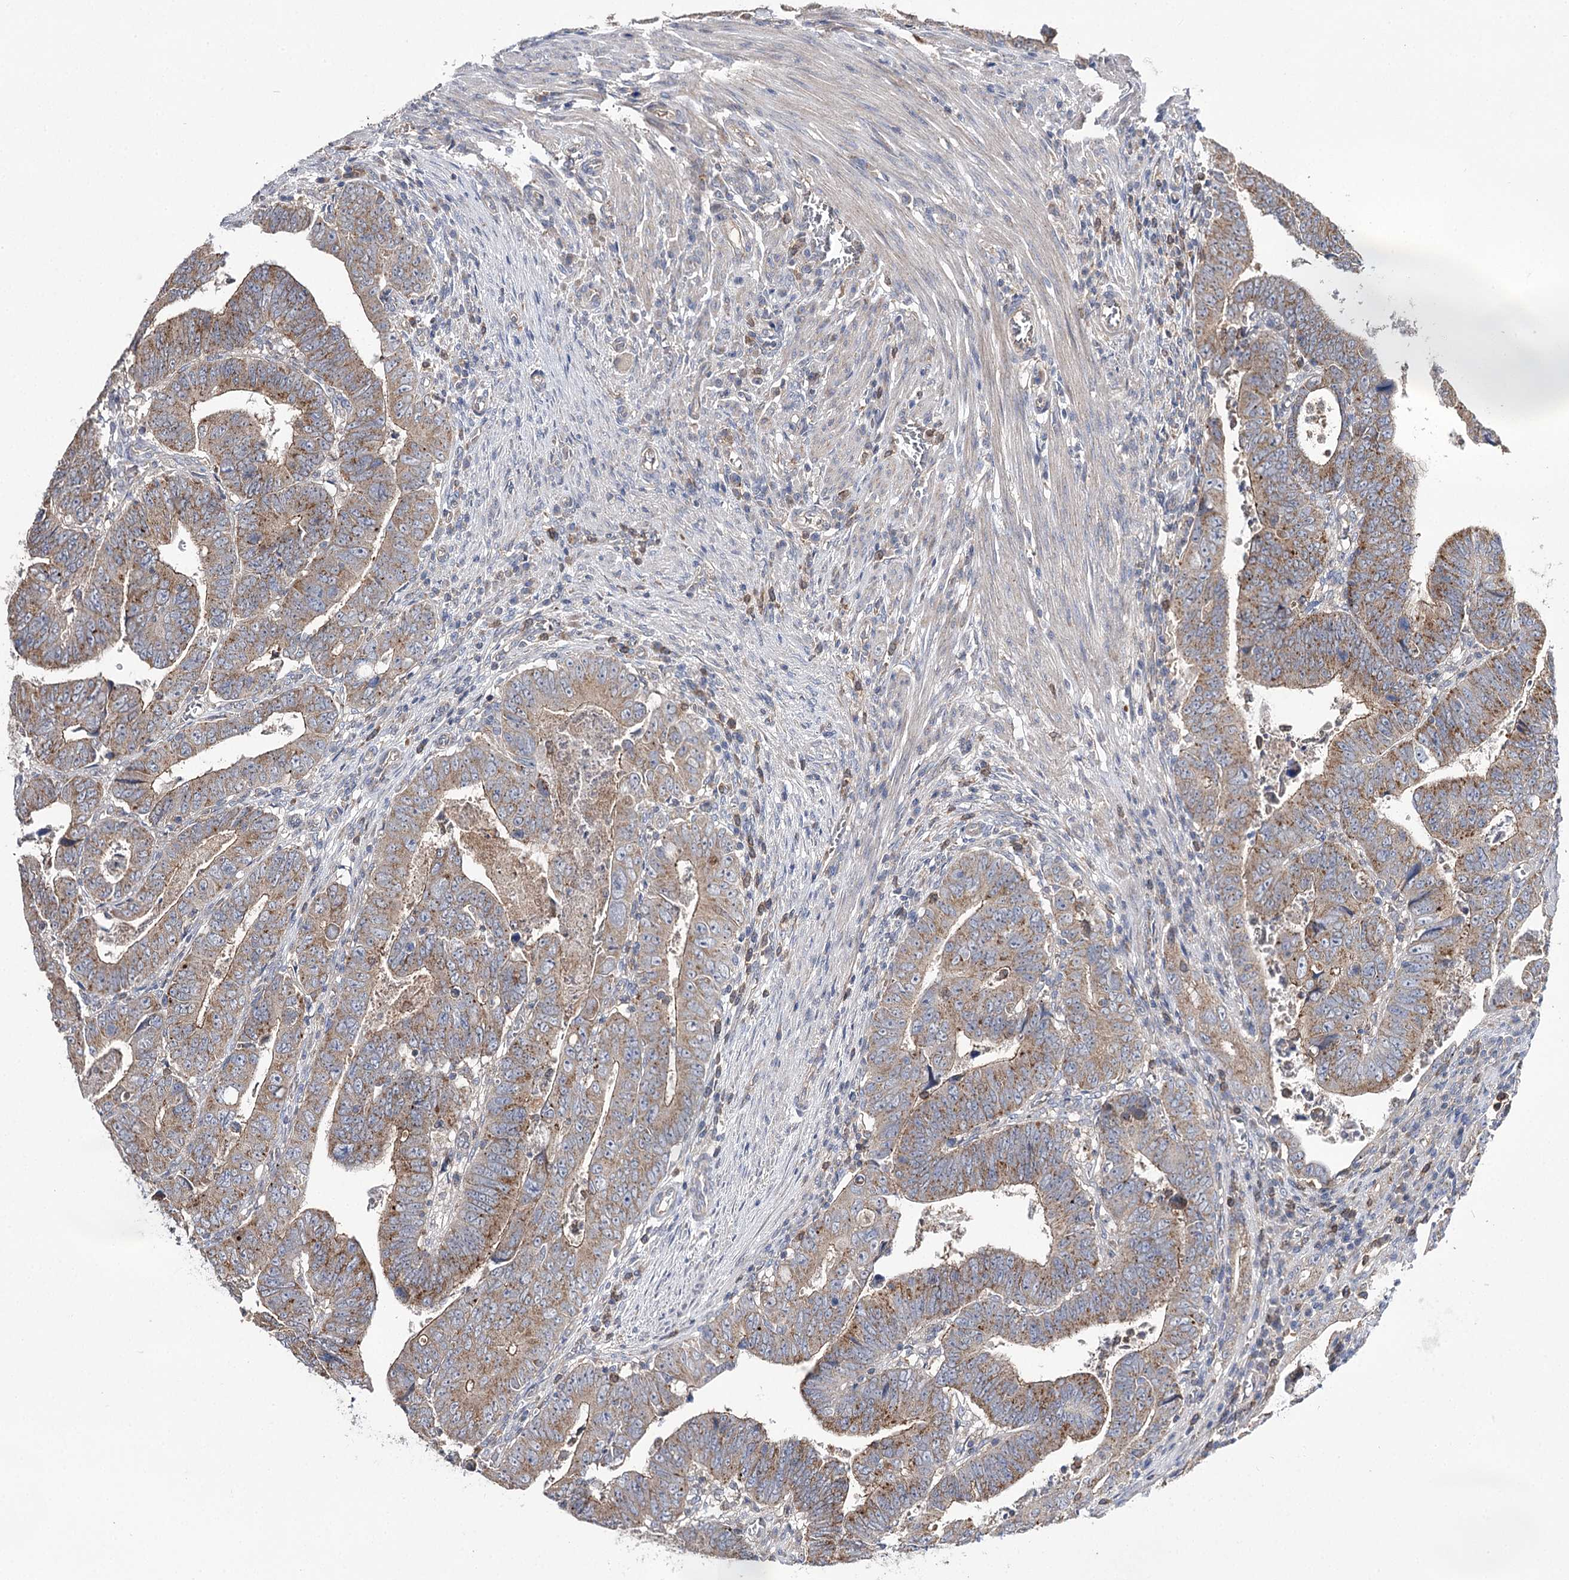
{"staining": {"intensity": "moderate", "quantity": ">75%", "location": "cytoplasmic/membranous"}, "tissue": "colorectal cancer", "cell_type": "Tumor cells", "image_type": "cancer", "snomed": [{"axis": "morphology", "description": "Normal tissue, NOS"}, {"axis": "morphology", "description": "Adenocarcinoma, NOS"}, {"axis": "topography", "description": "Rectum"}], "caption": "A brown stain labels moderate cytoplasmic/membranous staining of a protein in colorectal cancer (adenocarcinoma) tumor cells. (IHC, brightfield microscopy, high magnification).", "gene": "AURKC", "patient": {"sex": "female", "age": 65}}